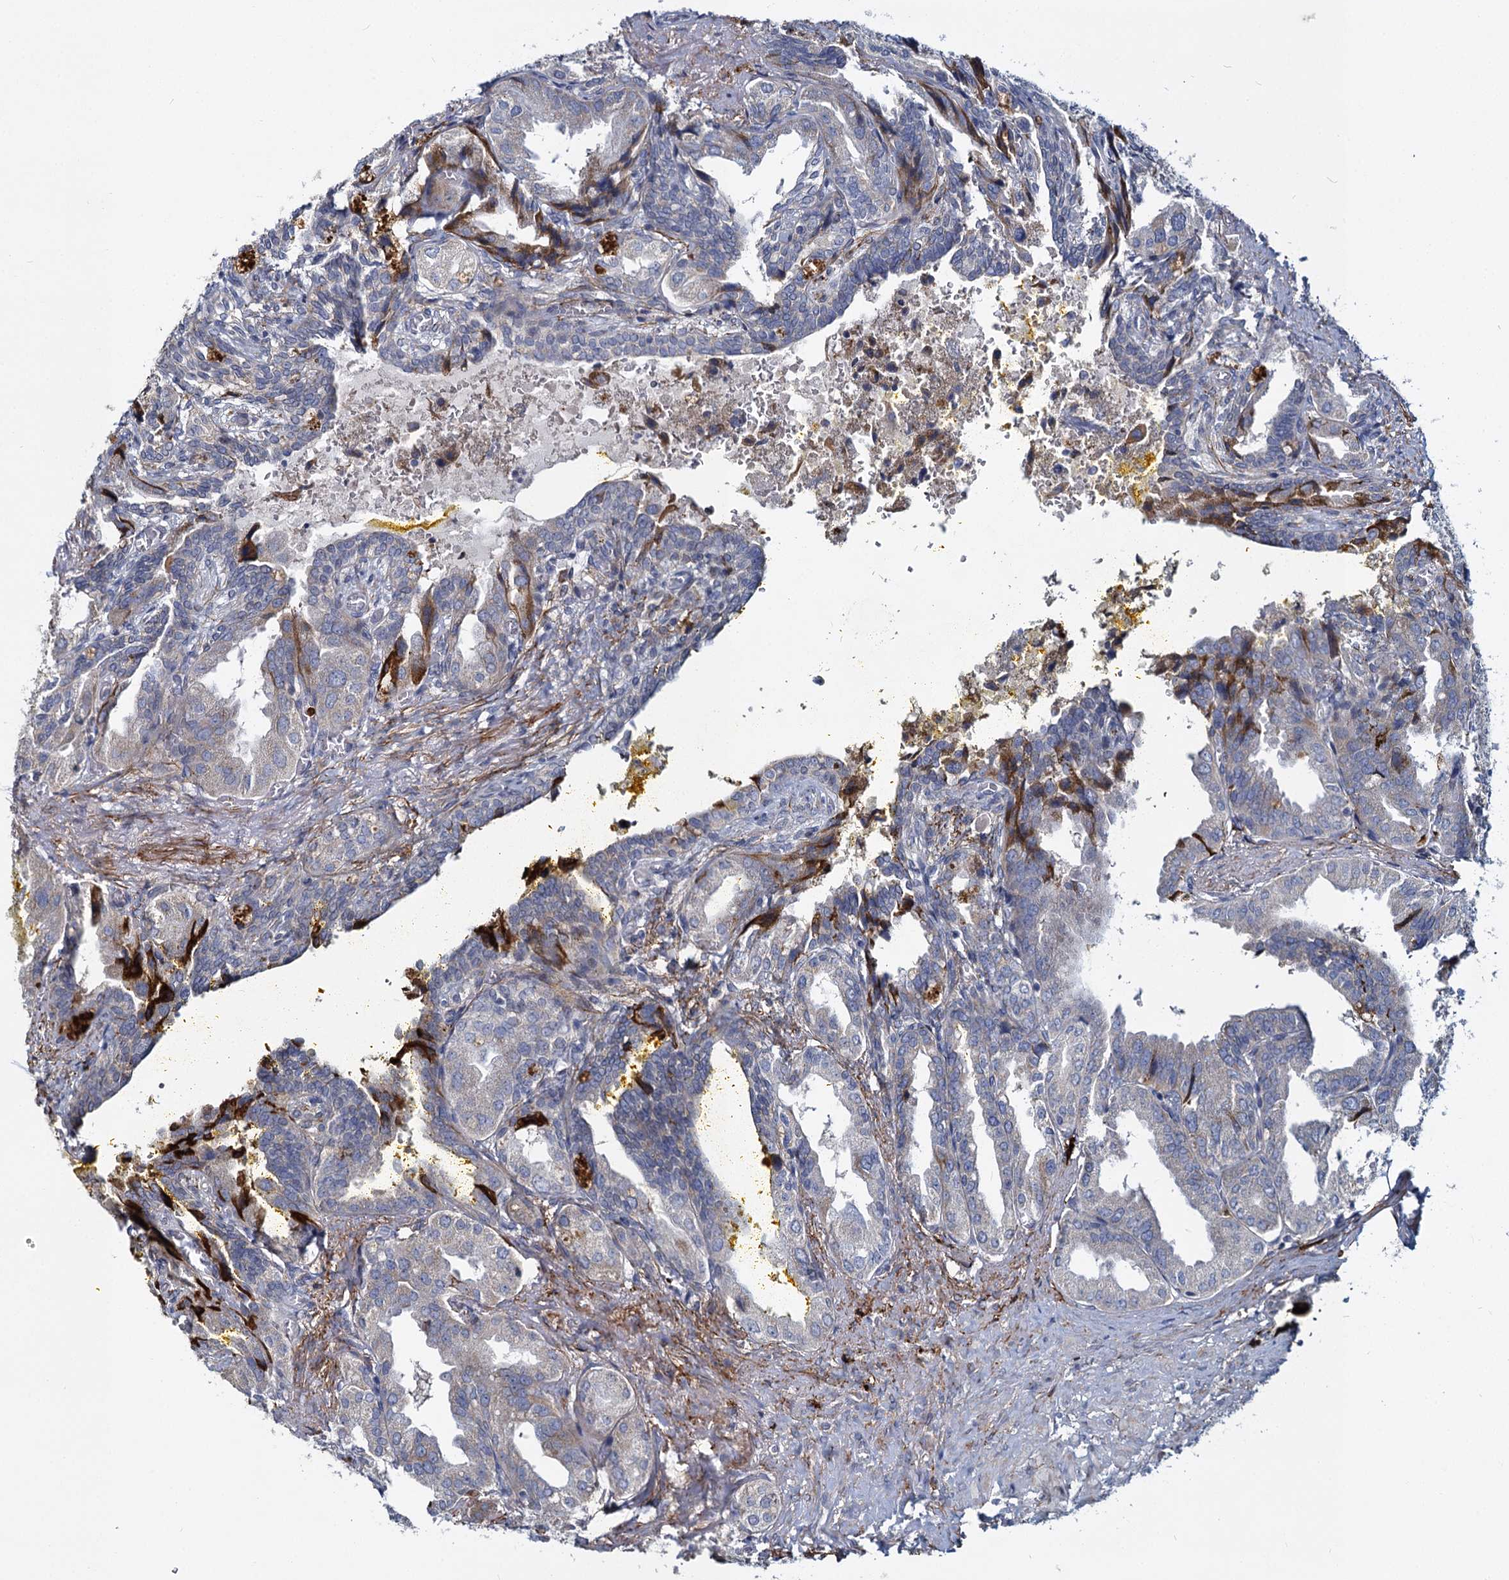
{"staining": {"intensity": "moderate", "quantity": "<25%", "location": "cytoplasmic/membranous"}, "tissue": "seminal vesicle", "cell_type": "Glandular cells", "image_type": "normal", "snomed": [{"axis": "morphology", "description": "Normal tissue, NOS"}, {"axis": "topography", "description": "Seminal veicle"}], "caption": "DAB (3,3'-diaminobenzidine) immunohistochemical staining of benign human seminal vesicle reveals moderate cytoplasmic/membranous protein positivity in approximately <25% of glandular cells.", "gene": "DCUN1D2", "patient": {"sex": "male", "age": 63}}